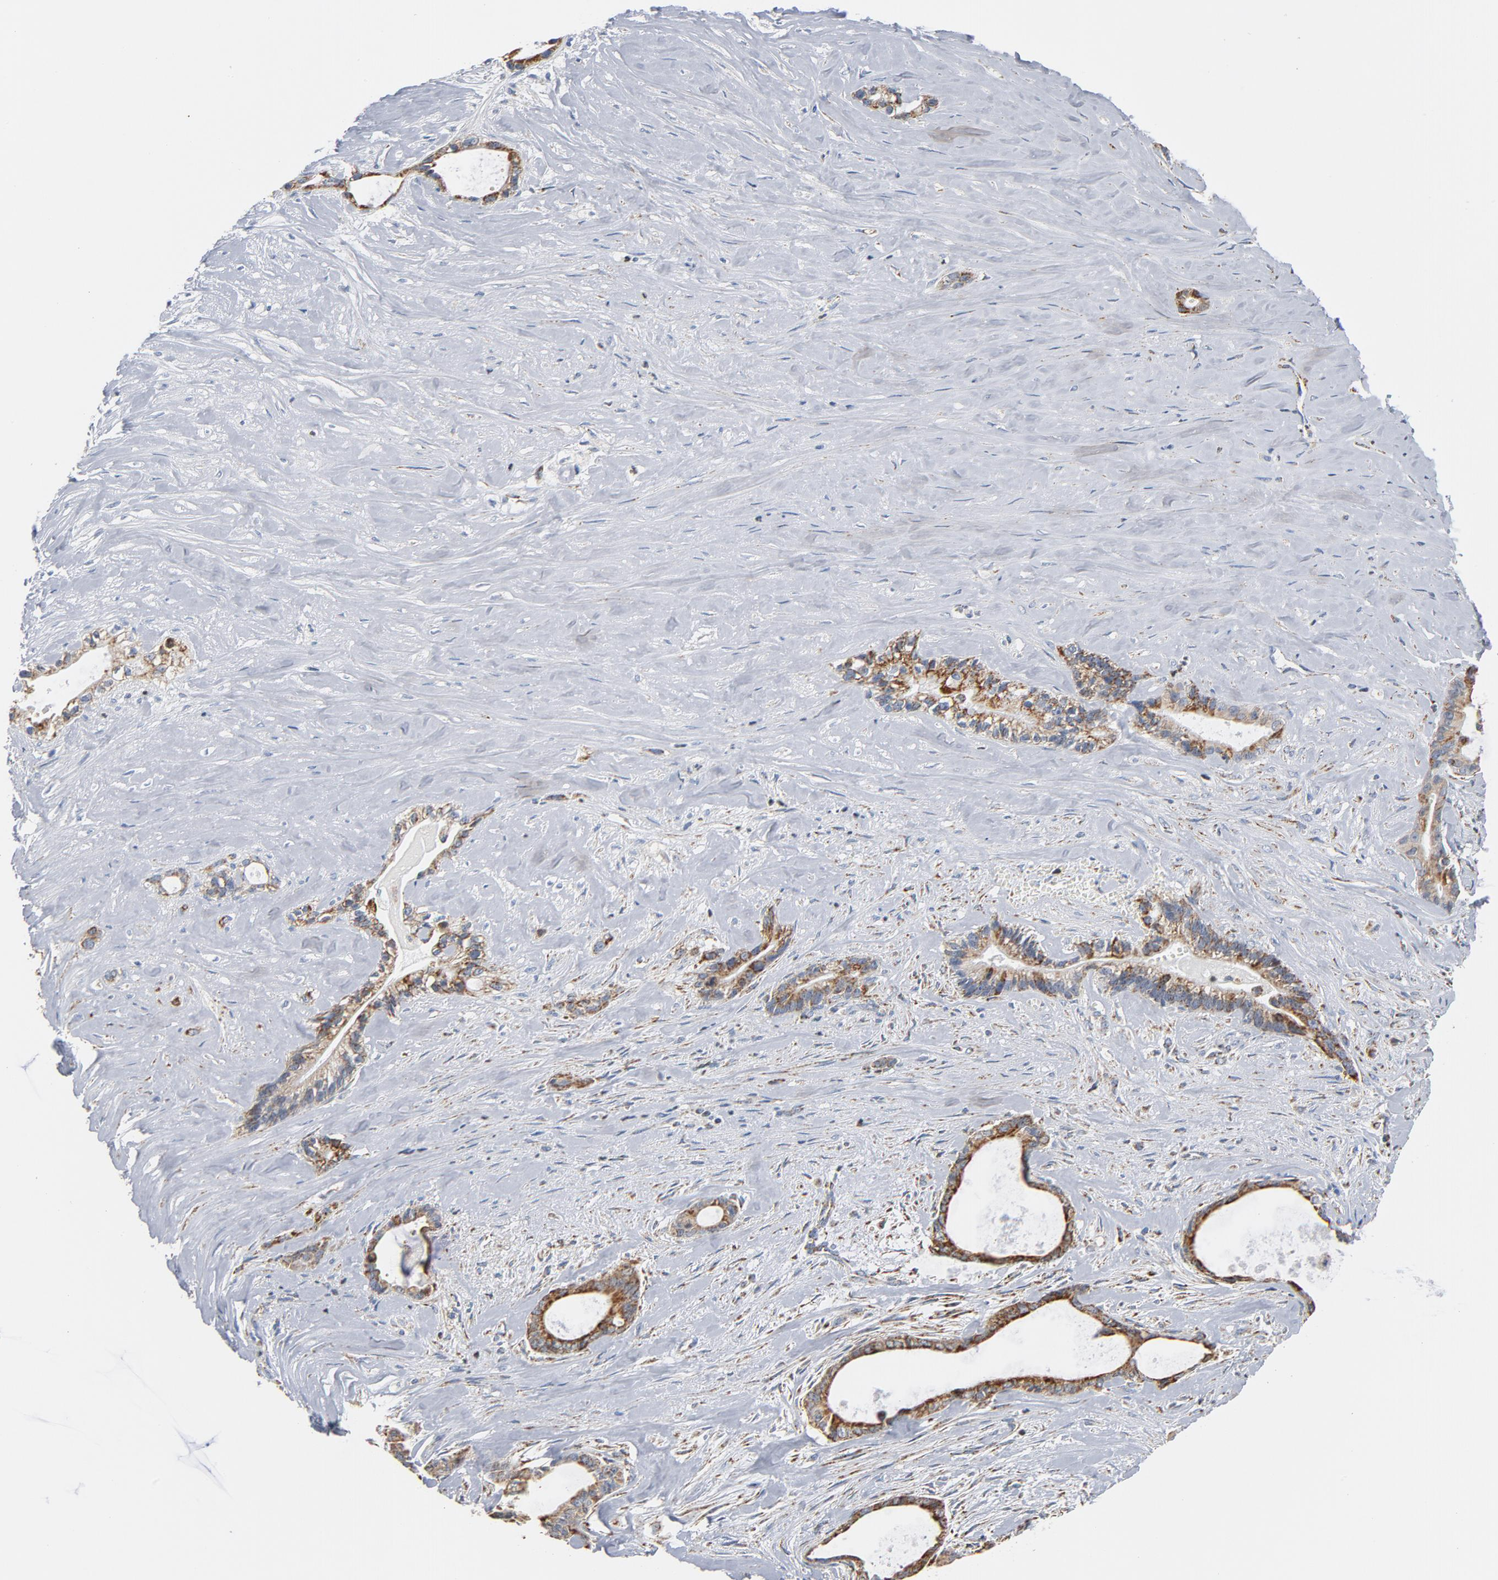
{"staining": {"intensity": "moderate", "quantity": ">75%", "location": "cytoplasmic/membranous"}, "tissue": "liver cancer", "cell_type": "Tumor cells", "image_type": "cancer", "snomed": [{"axis": "morphology", "description": "Cholangiocarcinoma"}, {"axis": "topography", "description": "Liver"}], "caption": "Protein staining reveals moderate cytoplasmic/membranous staining in about >75% of tumor cells in liver cholangiocarcinoma.", "gene": "NDUFS4", "patient": {"sex": "female", "age": 55}}